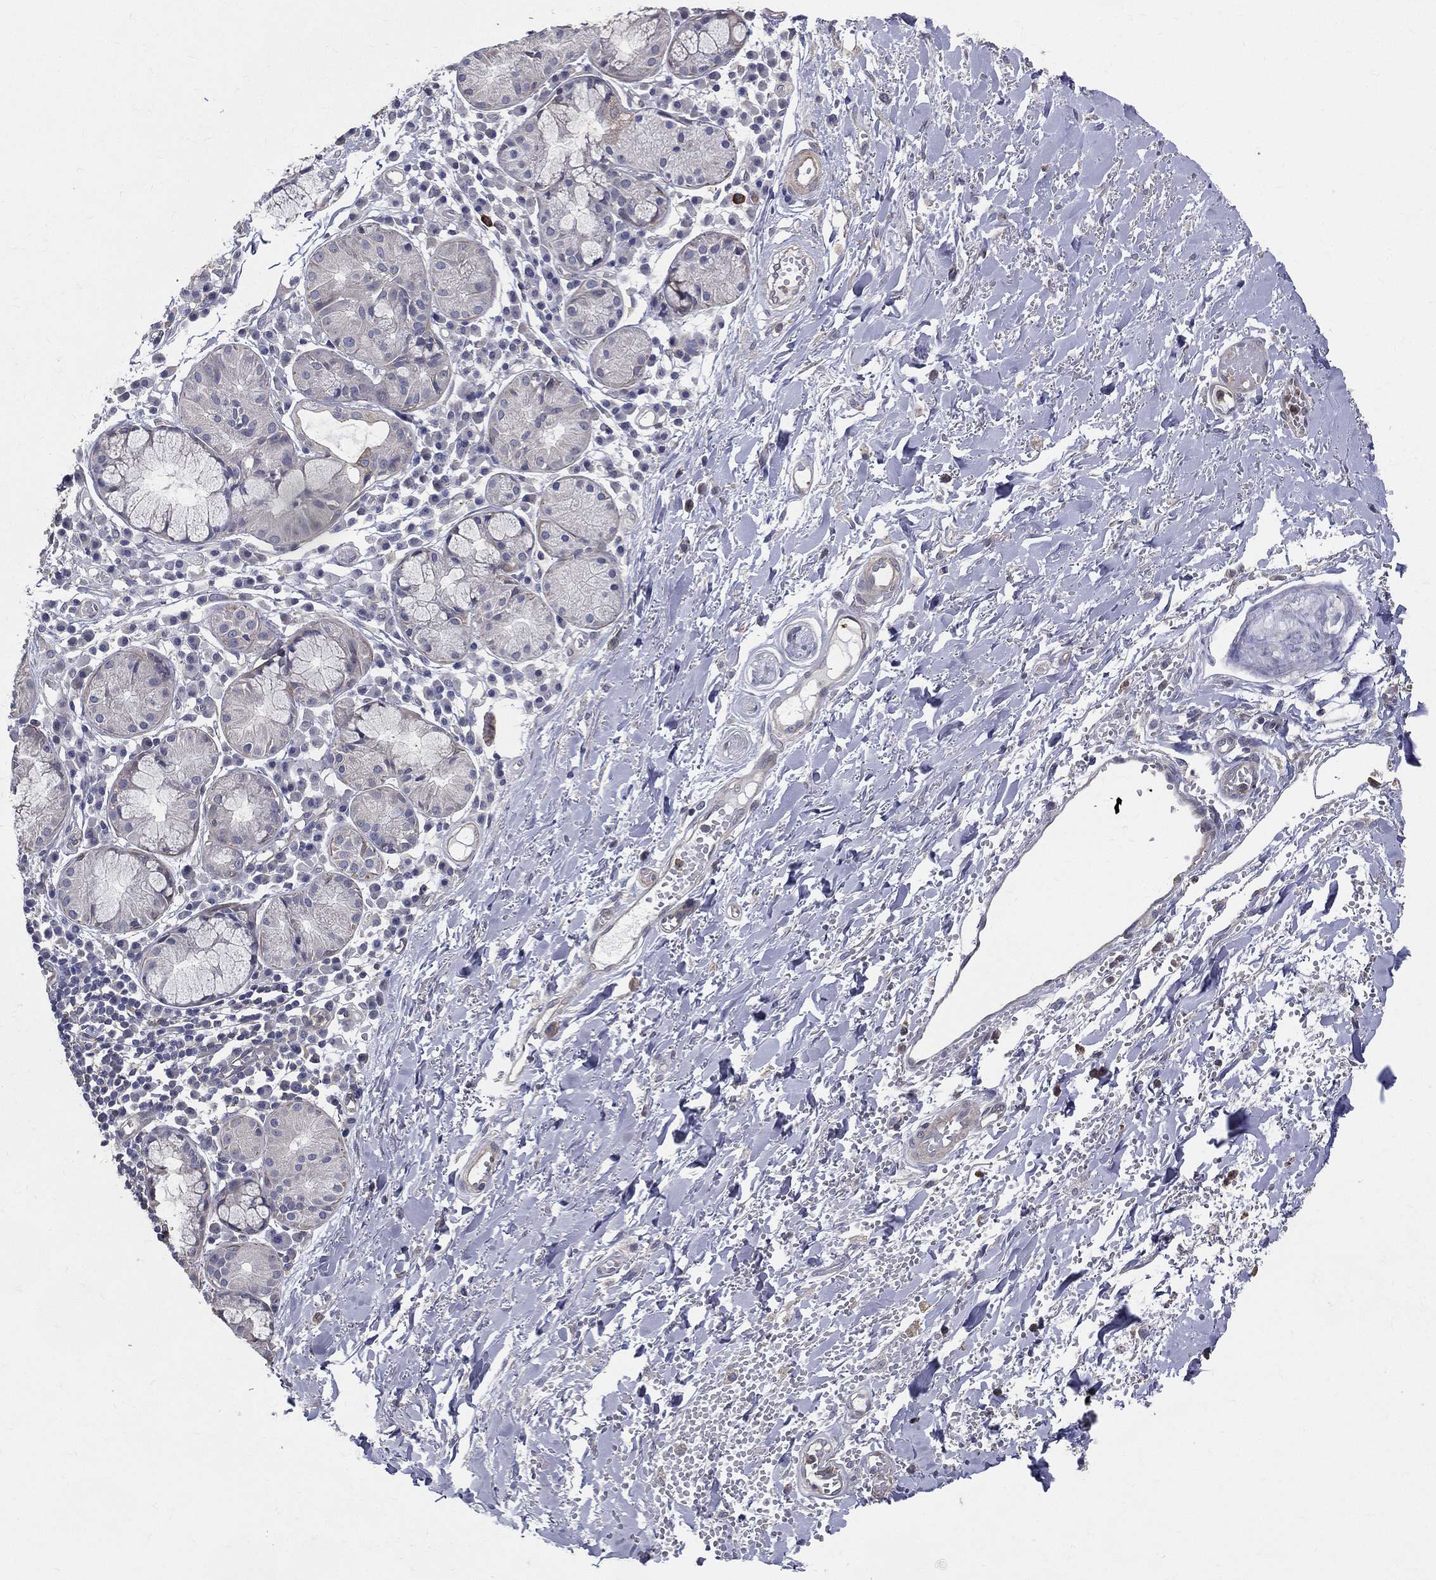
{"staining": {"intensity": "negative", "quantity": "none", "location": "none"}, "tissue": "adipose tissue", "cell_type": "Adipocytes", "image_type": "normal", "snomed": [{"axis": "morphology", "description": "Normal tissue, NOS"}, {"axis": "topography", "description": "Cartilage tissue"}], "caption": "Adipose tissue stained for a protein using IHC demonstrates no expression adipocytes.", "gene": "SERPINB2", "patient": {"sex": "male", "age": 81}}